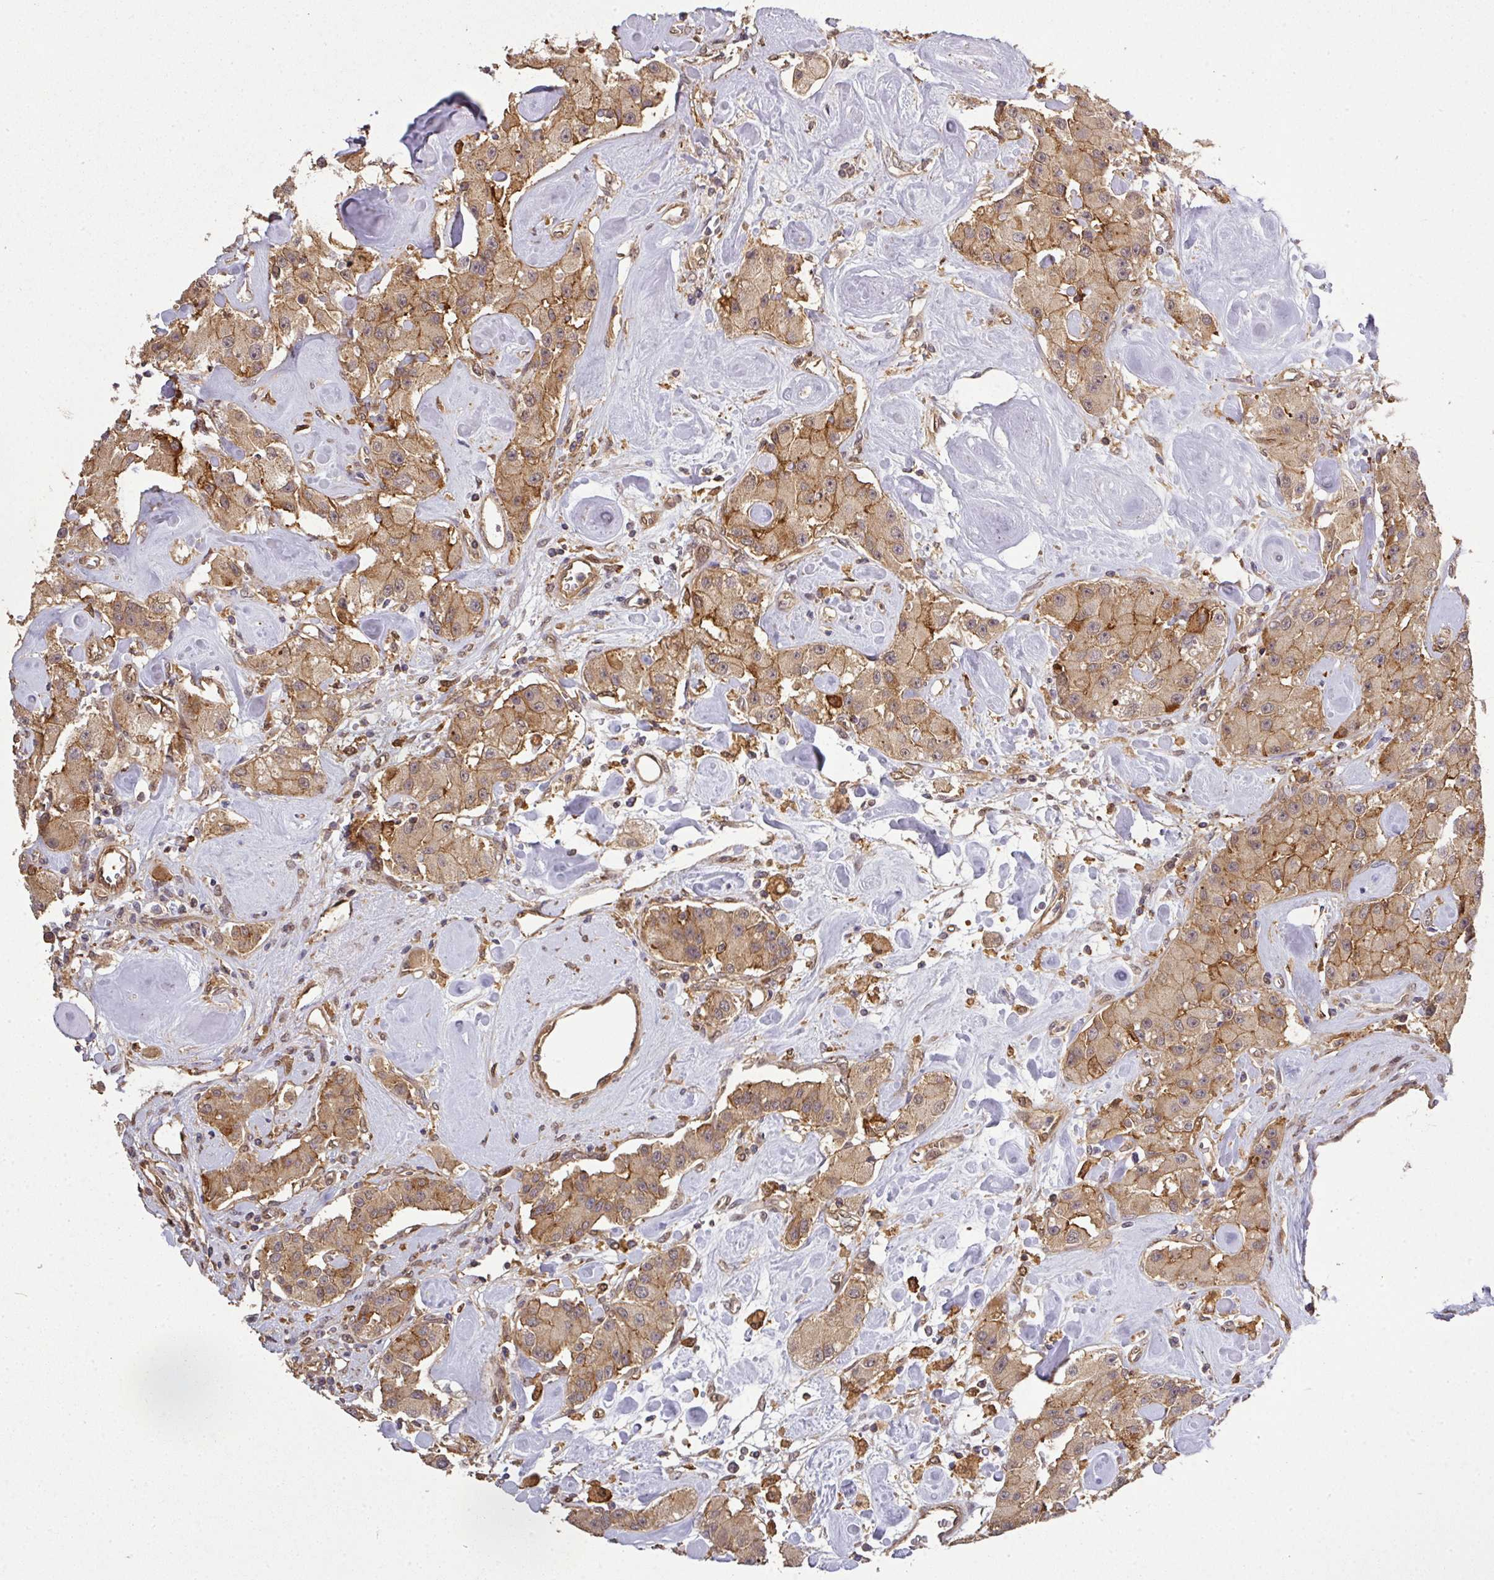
{"staining": {"intensity": "moderate", "quantity": ">75%", "location": "cytoplasmic/membranous,nuclear"}, "tissue": "carcinoid", "cell_type": "Tumor cells", "image_type": "cancer", "snomed": [{"axis": "morphology", "description": "Carcinoid, malignant, NOS"}, {"axis": "topography", "description": "Pancreas"}], "caption": "There is medium levels of moderate cytoplasmic/membranous and nuclear expression in tumor cells of carcinoid, as demonstrated by immunohistochemical staining (brown color).", "gene": "ARPIN", "patient": {"sex": "male", "age": 41}}